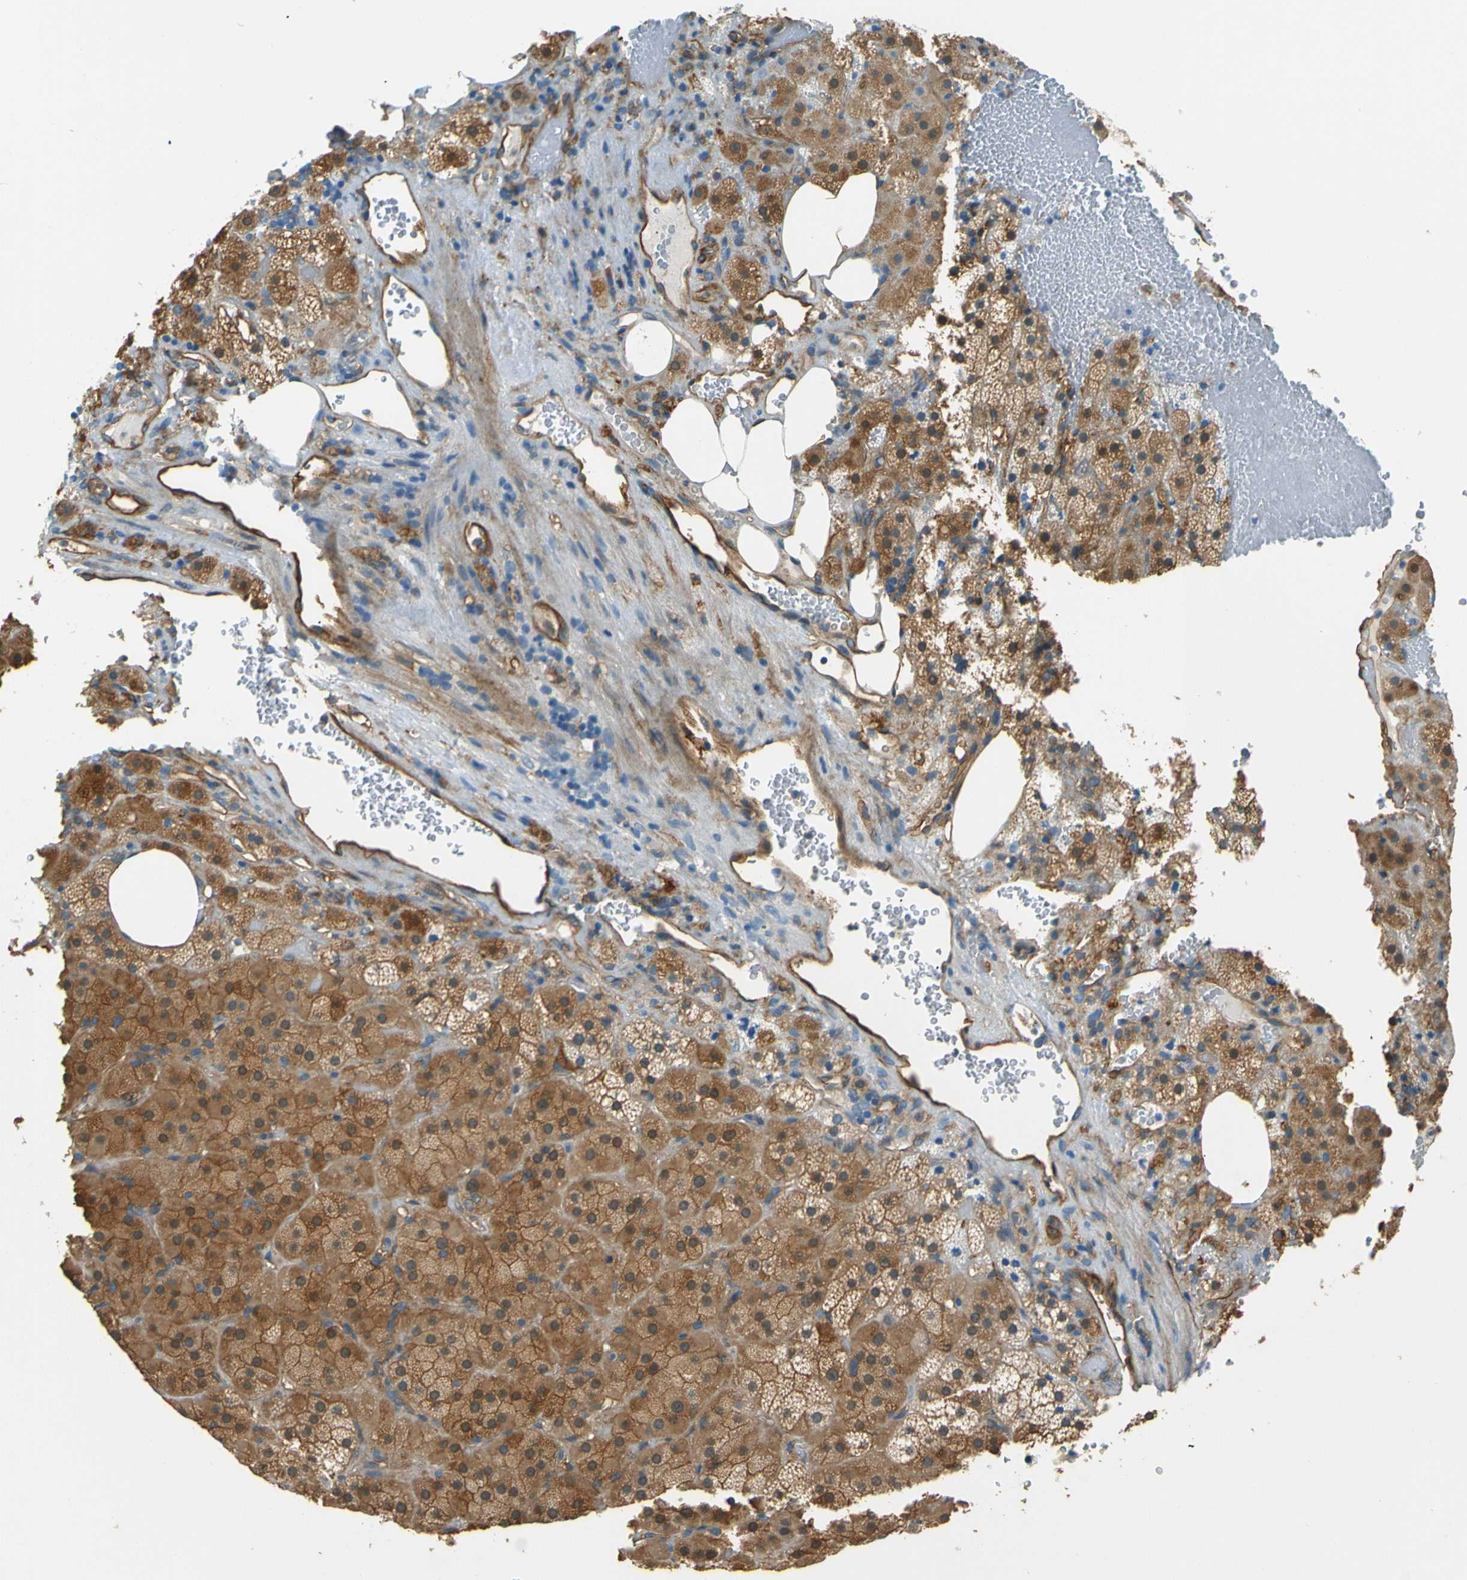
{"staining": {"intensity": "moderate", "quantity": "25%-75%", "location": "cytoplasmic/membranous"}, "tissue": "adrenal gland", "cell_type": "Glandular cells", "image_type": "normal", "snomed": [{"axis": "morphology", "description": "Normal tissue, NOS"}, {"axis": "topography", "description": "Adrenal gland"}], "caption": "Immunohistochemical staining of normal human adrenal gland reveals moderate cytoplasmic/membranous protein positivity in about 25%-75% of glandular cells.", "gene": "ENTPD1", "patient": {"sex": "female", "age": 59}}